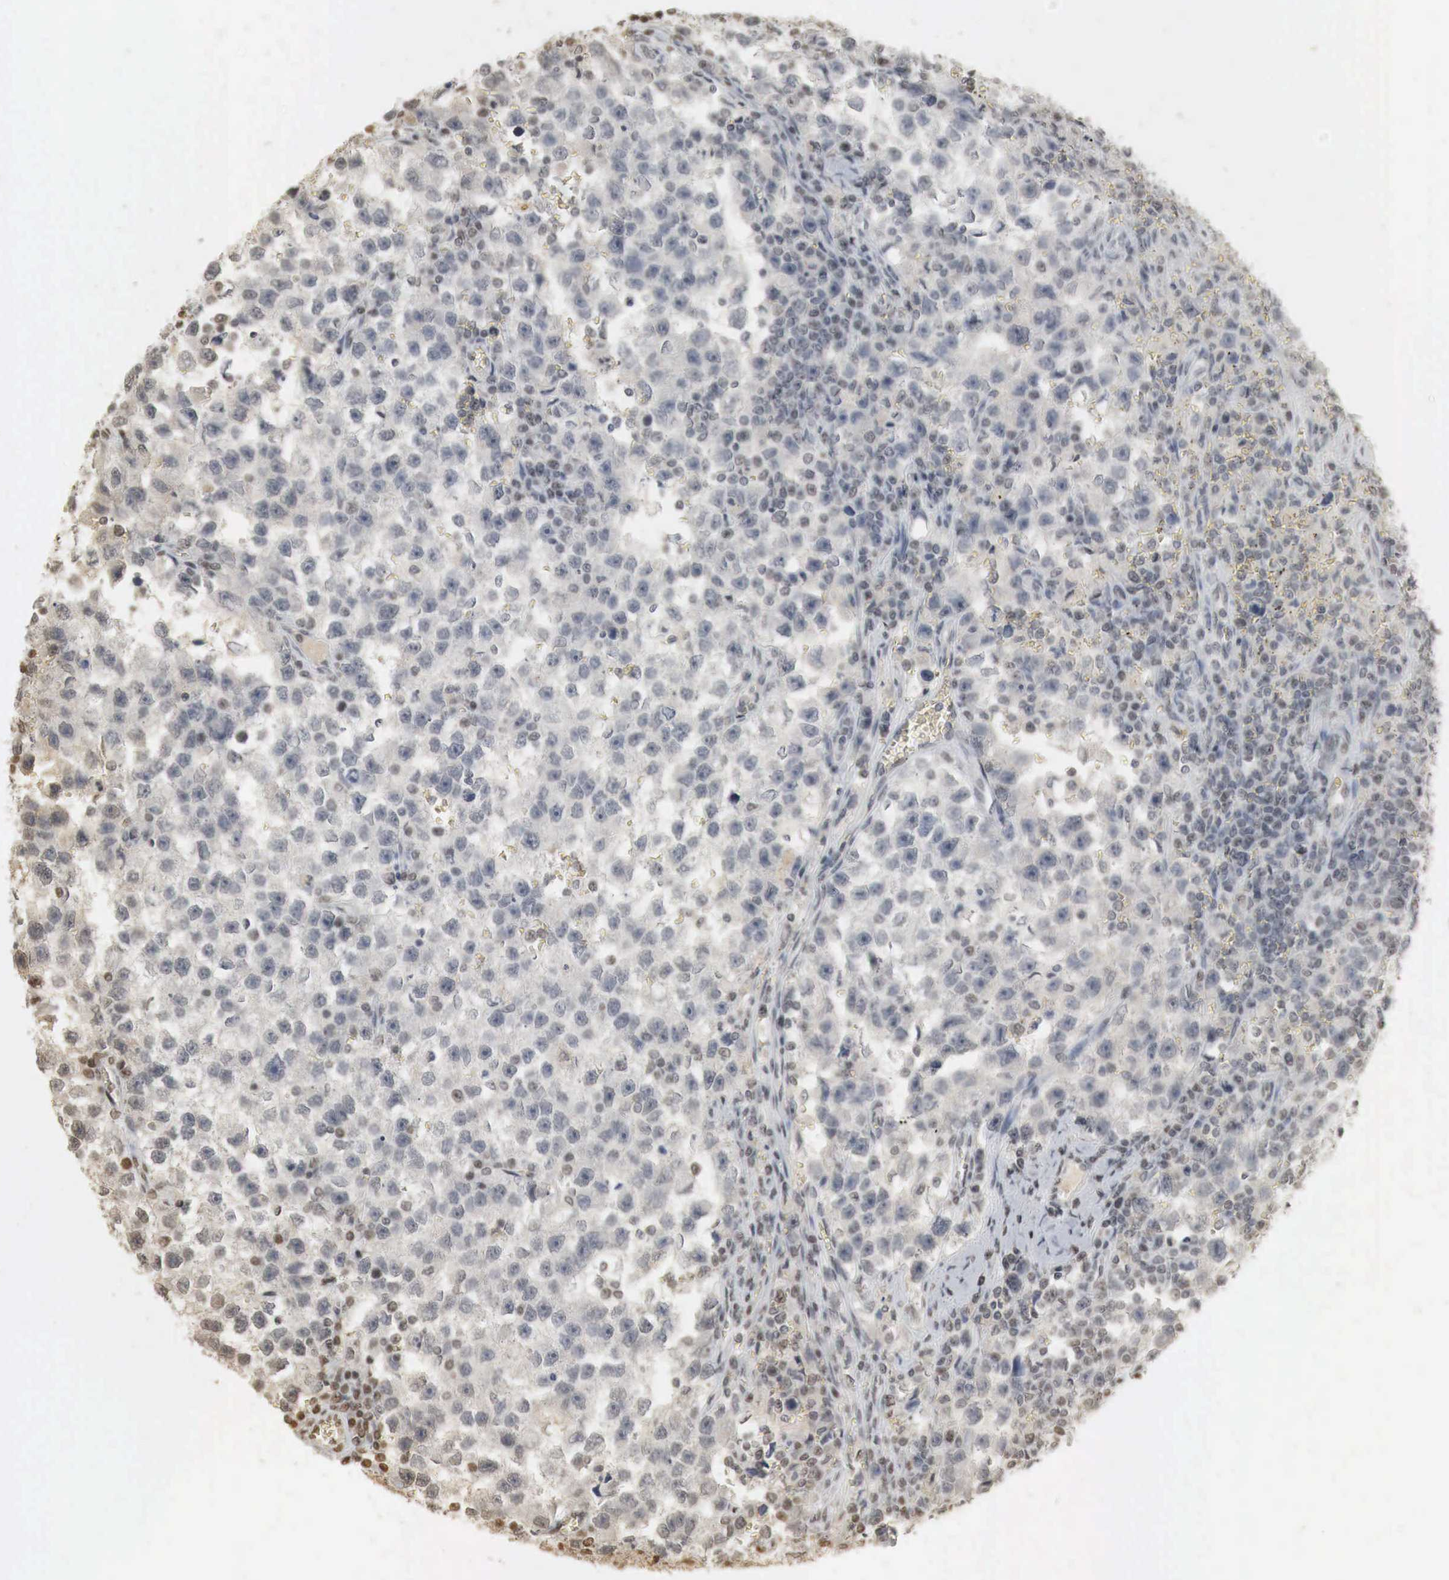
{"staining": {"intensity": "weak", "quantity": "<25%", "location": "cytoplasmic/membranous,nuclear"}, "tissue": "testis cancer", "cell_type": "Tumor cells", "image_type": "cancer", "snomed": [{"axis": "morphology", "description": "Seminoma, NOS"}, {"axis": "topography", "description": "Testis"}], "caption": "Immunohistochemistry (IHC) of testis cancer displays no expression in tumor cells.", "gene": "ERBB4", "patient": {"sex": "male", "age": 33}}